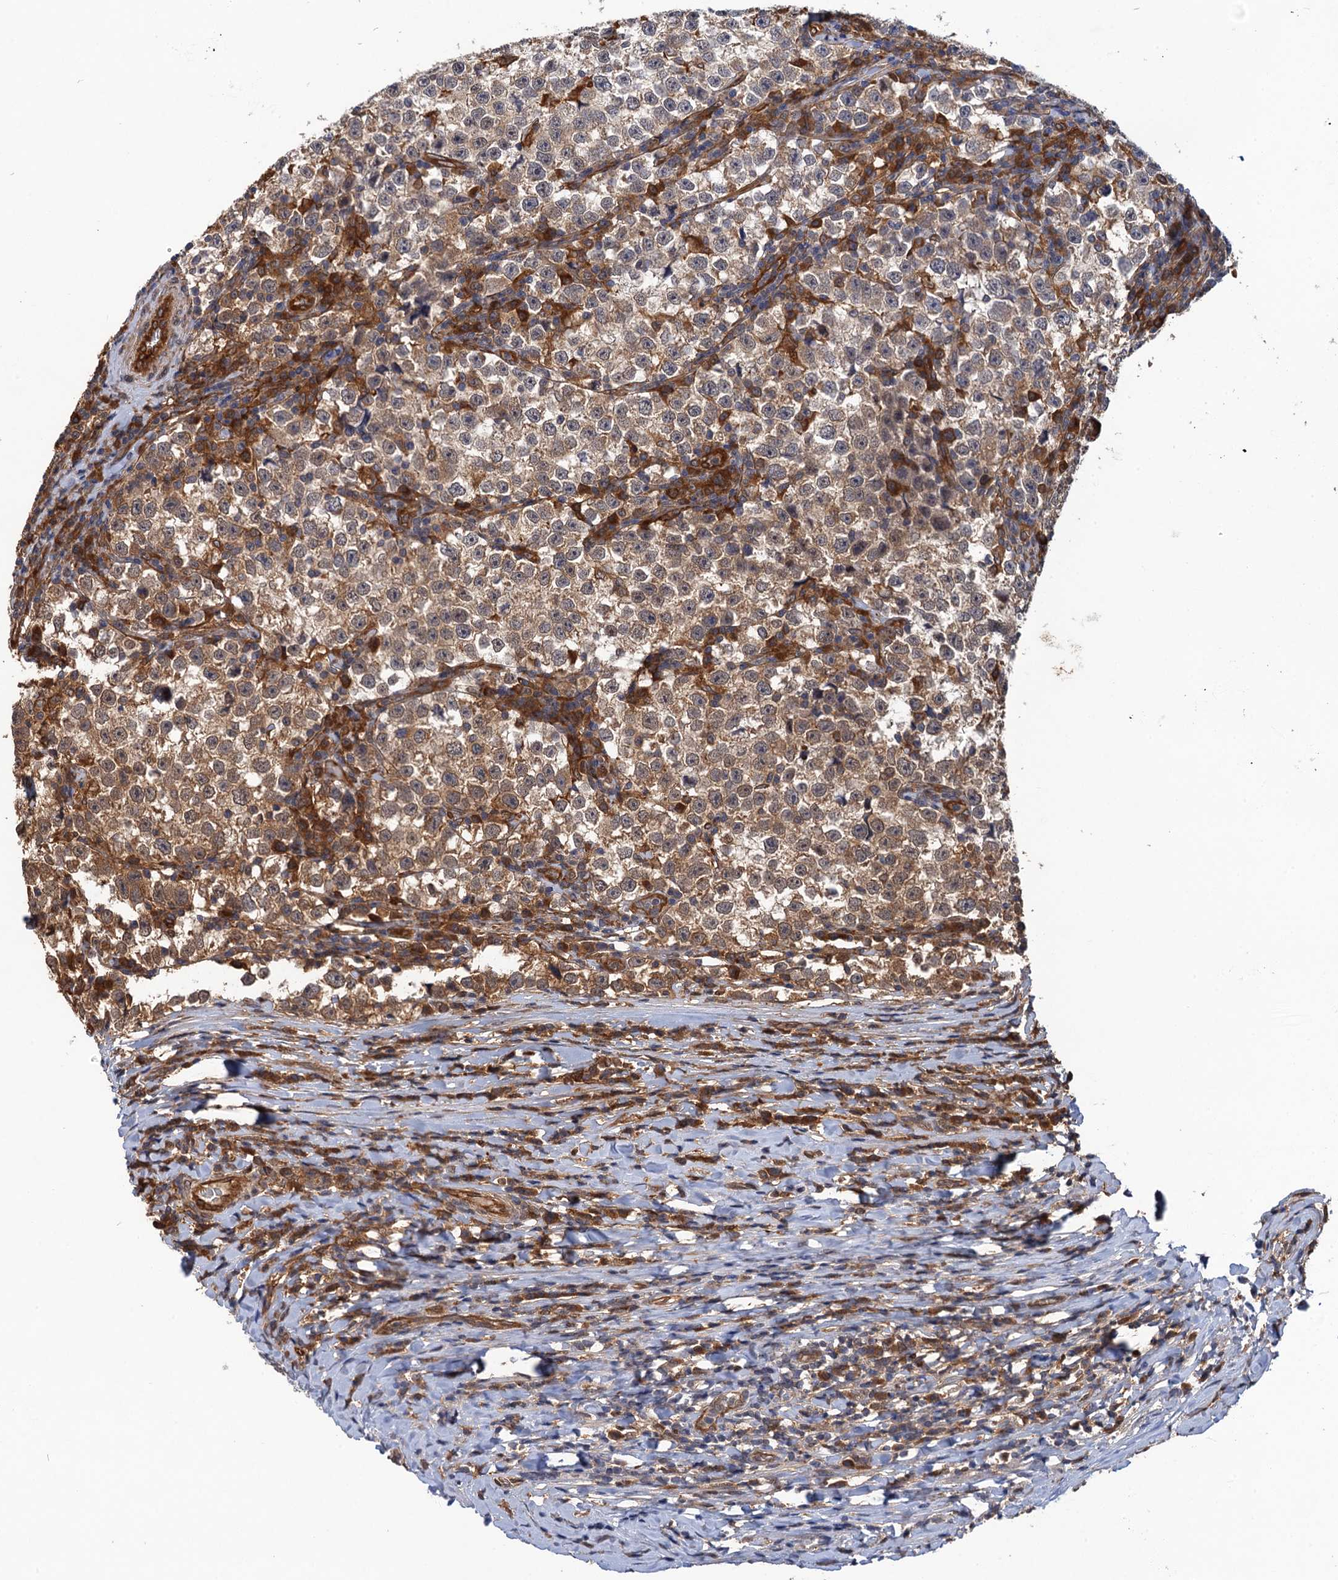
{"staining": {"intensity": "moderate", "quantity": ">75%", "location": "cytoplasmic/membranous"}, "tissue": "testis cancer", "cell_type": "Tumor cells", "image_type": "cancer", "snomed": [{"axis": "morphology", "description": "Normal tissue, NOS"}, {"axis": "morphology", "description": "Seminoma, NOS"}, {"axis": "topography", "description": "Testis"}], "caption": "Testis seminoma stained with a protein marker reveals moderate staining in tumor cells.", "gene": "NEK8", "patient": {"sex": "male", "age": 43}}